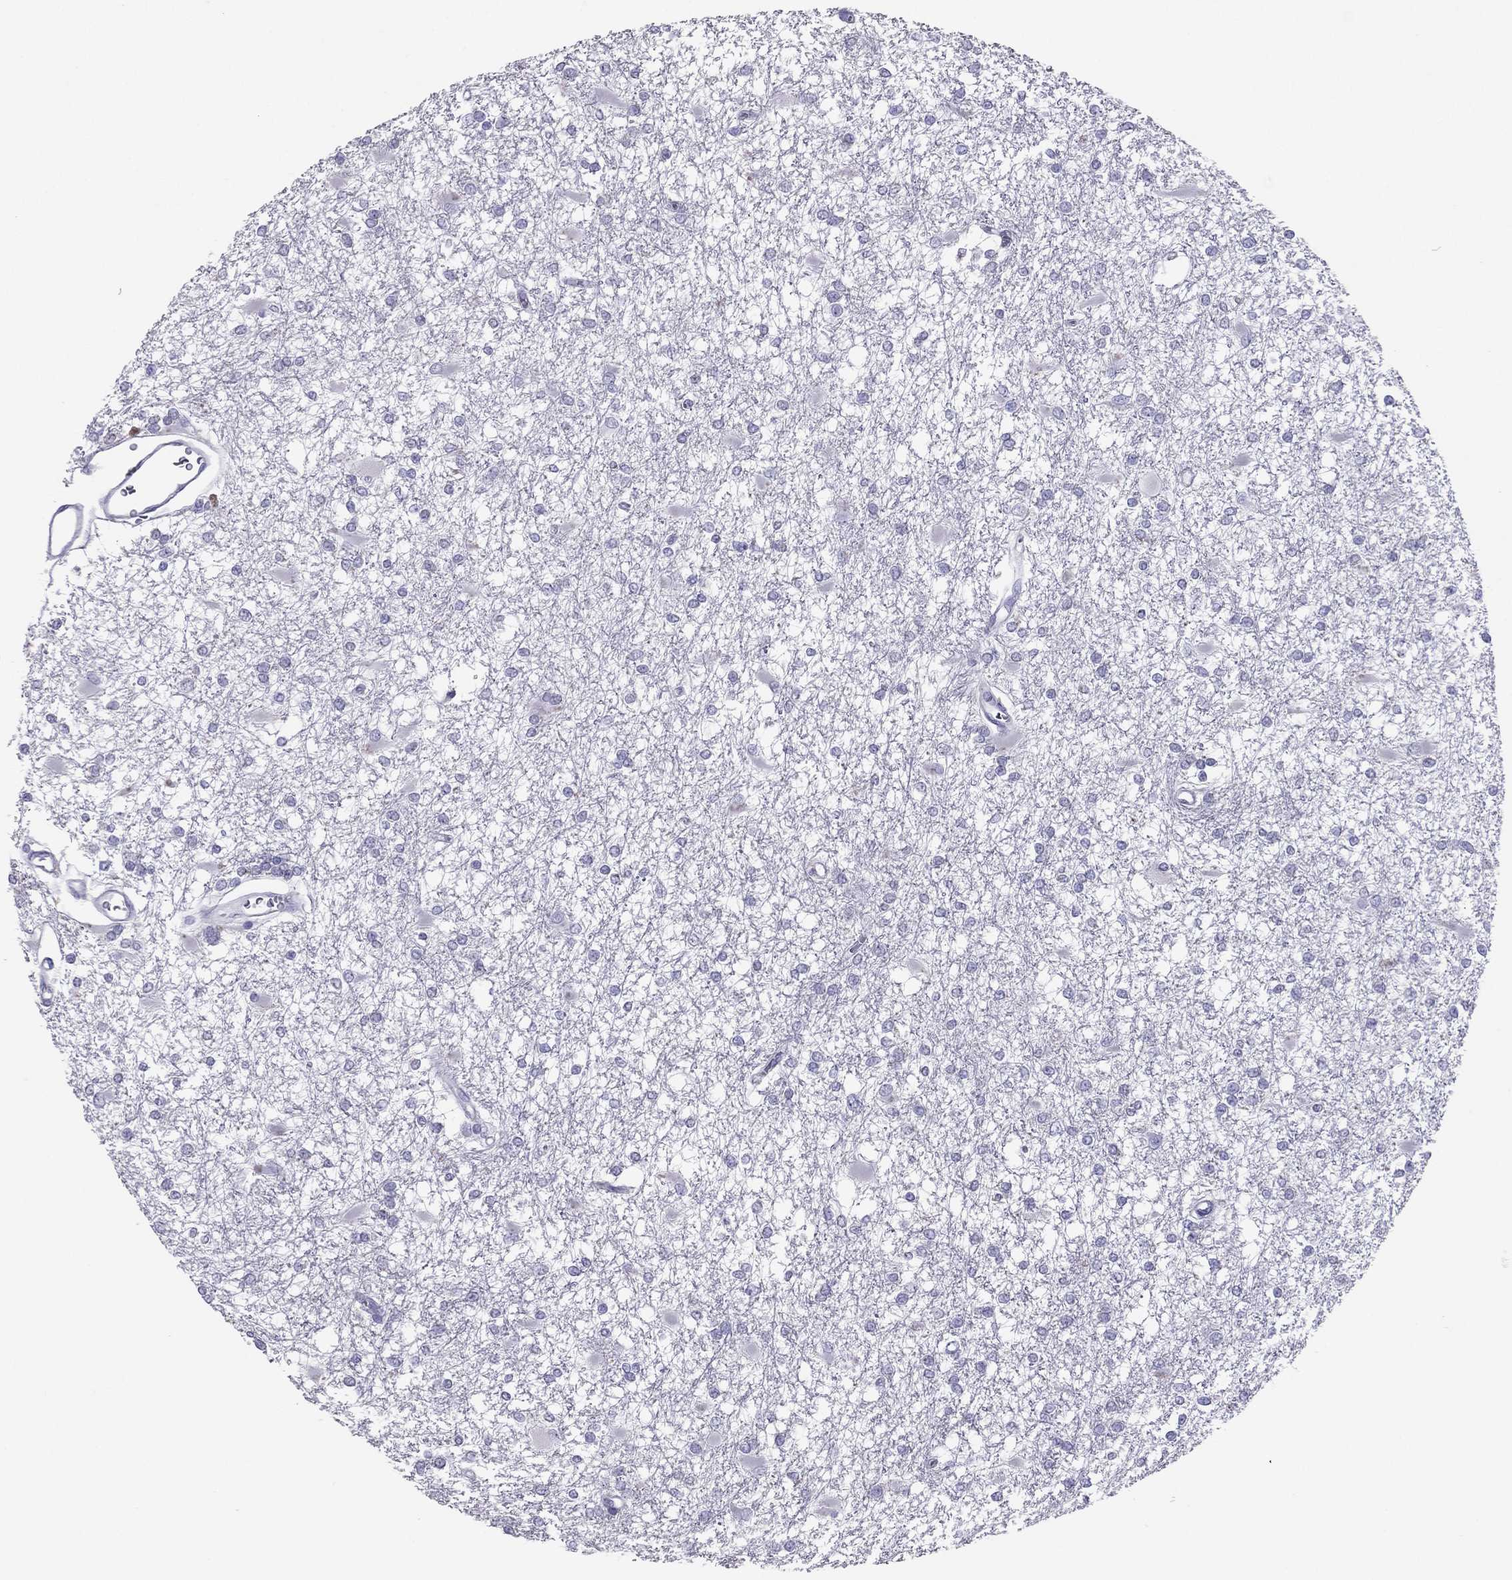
{"staining": {"intensity": "negative", "quantity": "none", "location": "none"}, "tissue": "glioma", "cell_type": "Tumor cells", "image_type": "cancer", "snomed": [{"axis": "morphology", "description": "Glioma, malignant, High grade"}, {"axis": "topography", "description": "Cerebral cortex"}], "caption": "This histopathology image is of malignant glioma (high-grade) stained with immunohistochemistry (IHC) to label a protein in brown with the nuclei are counter-stained blue. There is no expression in tumor cells. (Stains: DAB immunohistochemistry with hematoxylin counter stain, Microscopy: brightfield microscopy at high magnification).", "gene": "MAEL", "patient": {"sex": "male", "age": 79}}